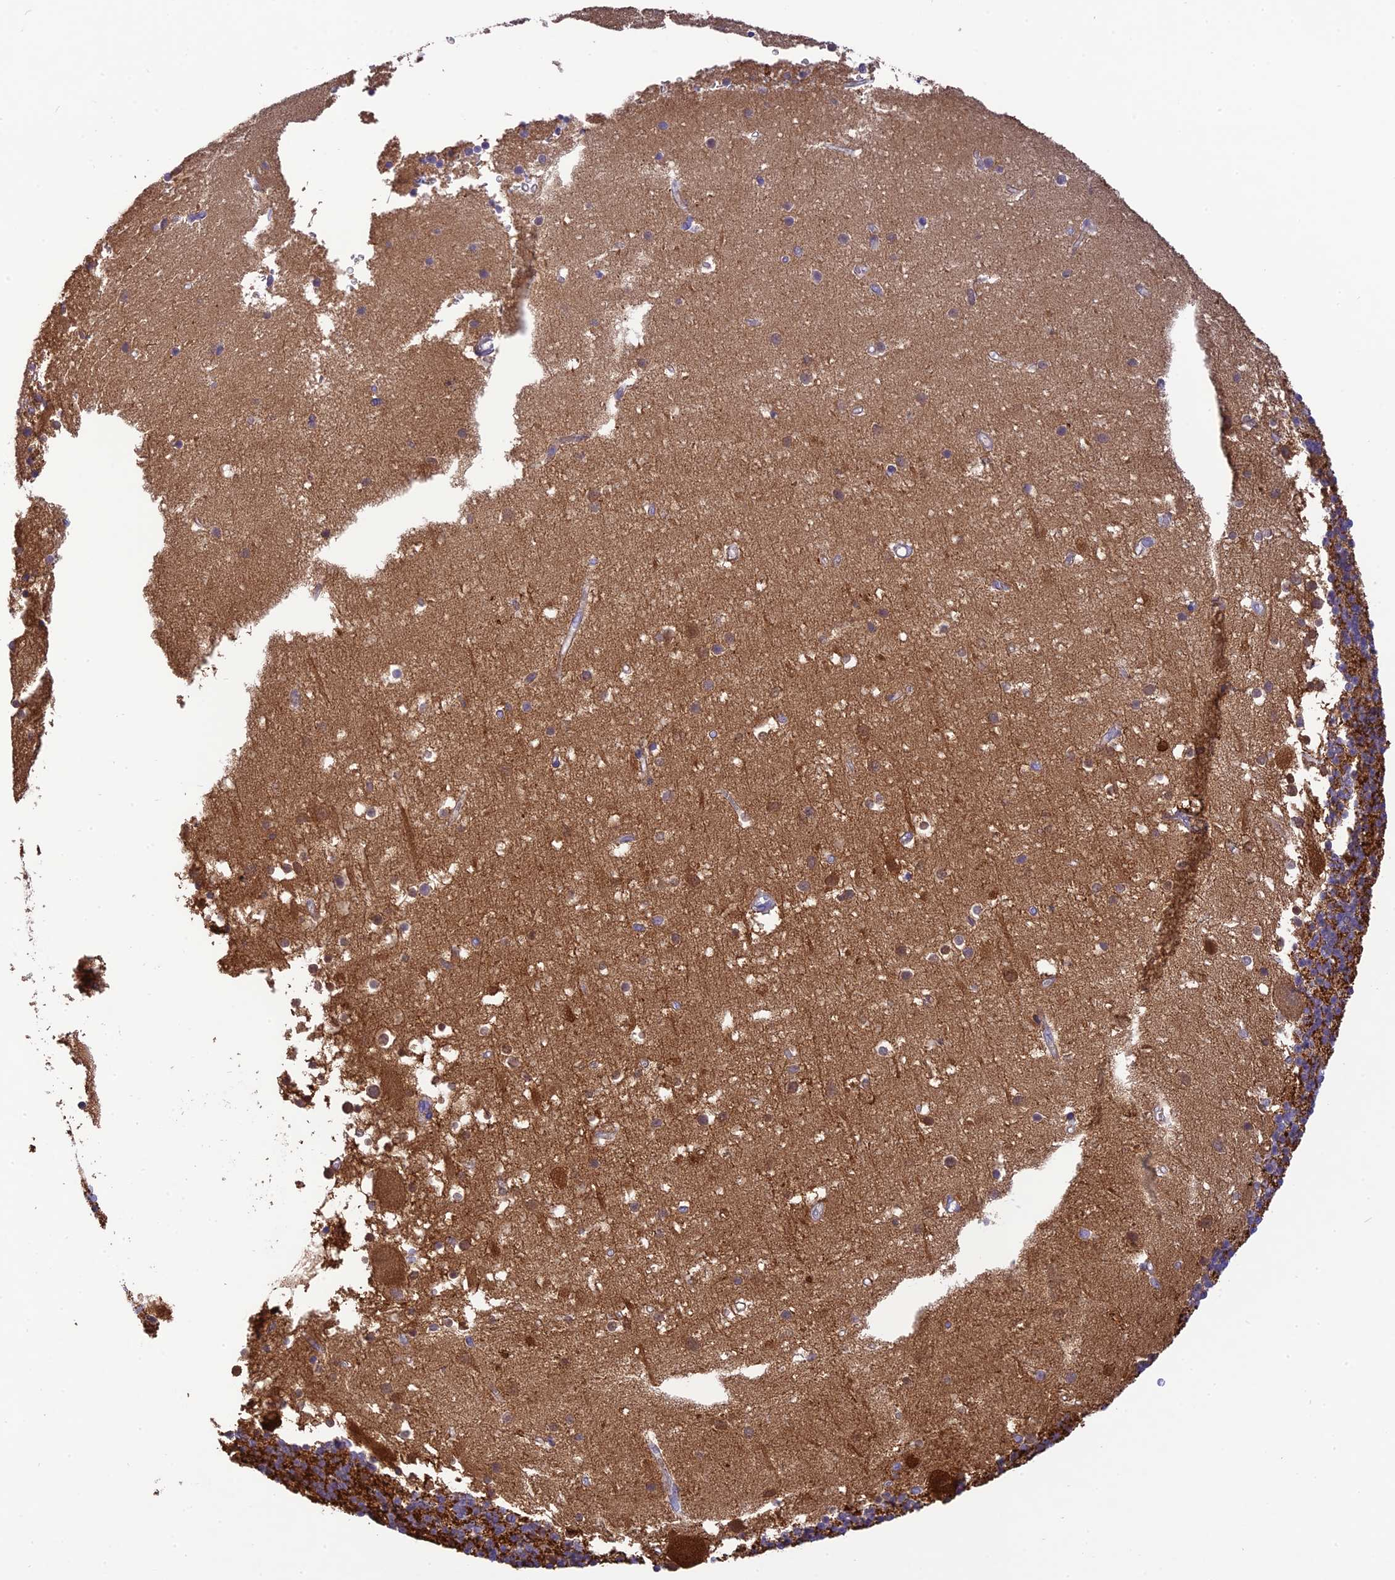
{"staining": {"intensity": "moderate", "quantity": "<25%", "location": "cytoplasmic/membranous"}, "tissue": "cerebellum", "cell_type": "Cells in granular layer", "image_type": "normal", "snomed": [{"axis": "morphology", "description": "Normal tissue, NOS"}, {"axis": "topography", "description": "Cerebellum"}], "caption": "Moderate cytoplasmic/membranous protein positivity is present in about <25% of cells in granular layer in cerebellum. (Stains: DAB in brown, nuclei in blue, Microscopy: brightfield microscopy at high magnification).", "gene": "XPO7", "patient": {"sex": "male", "age": 54}}